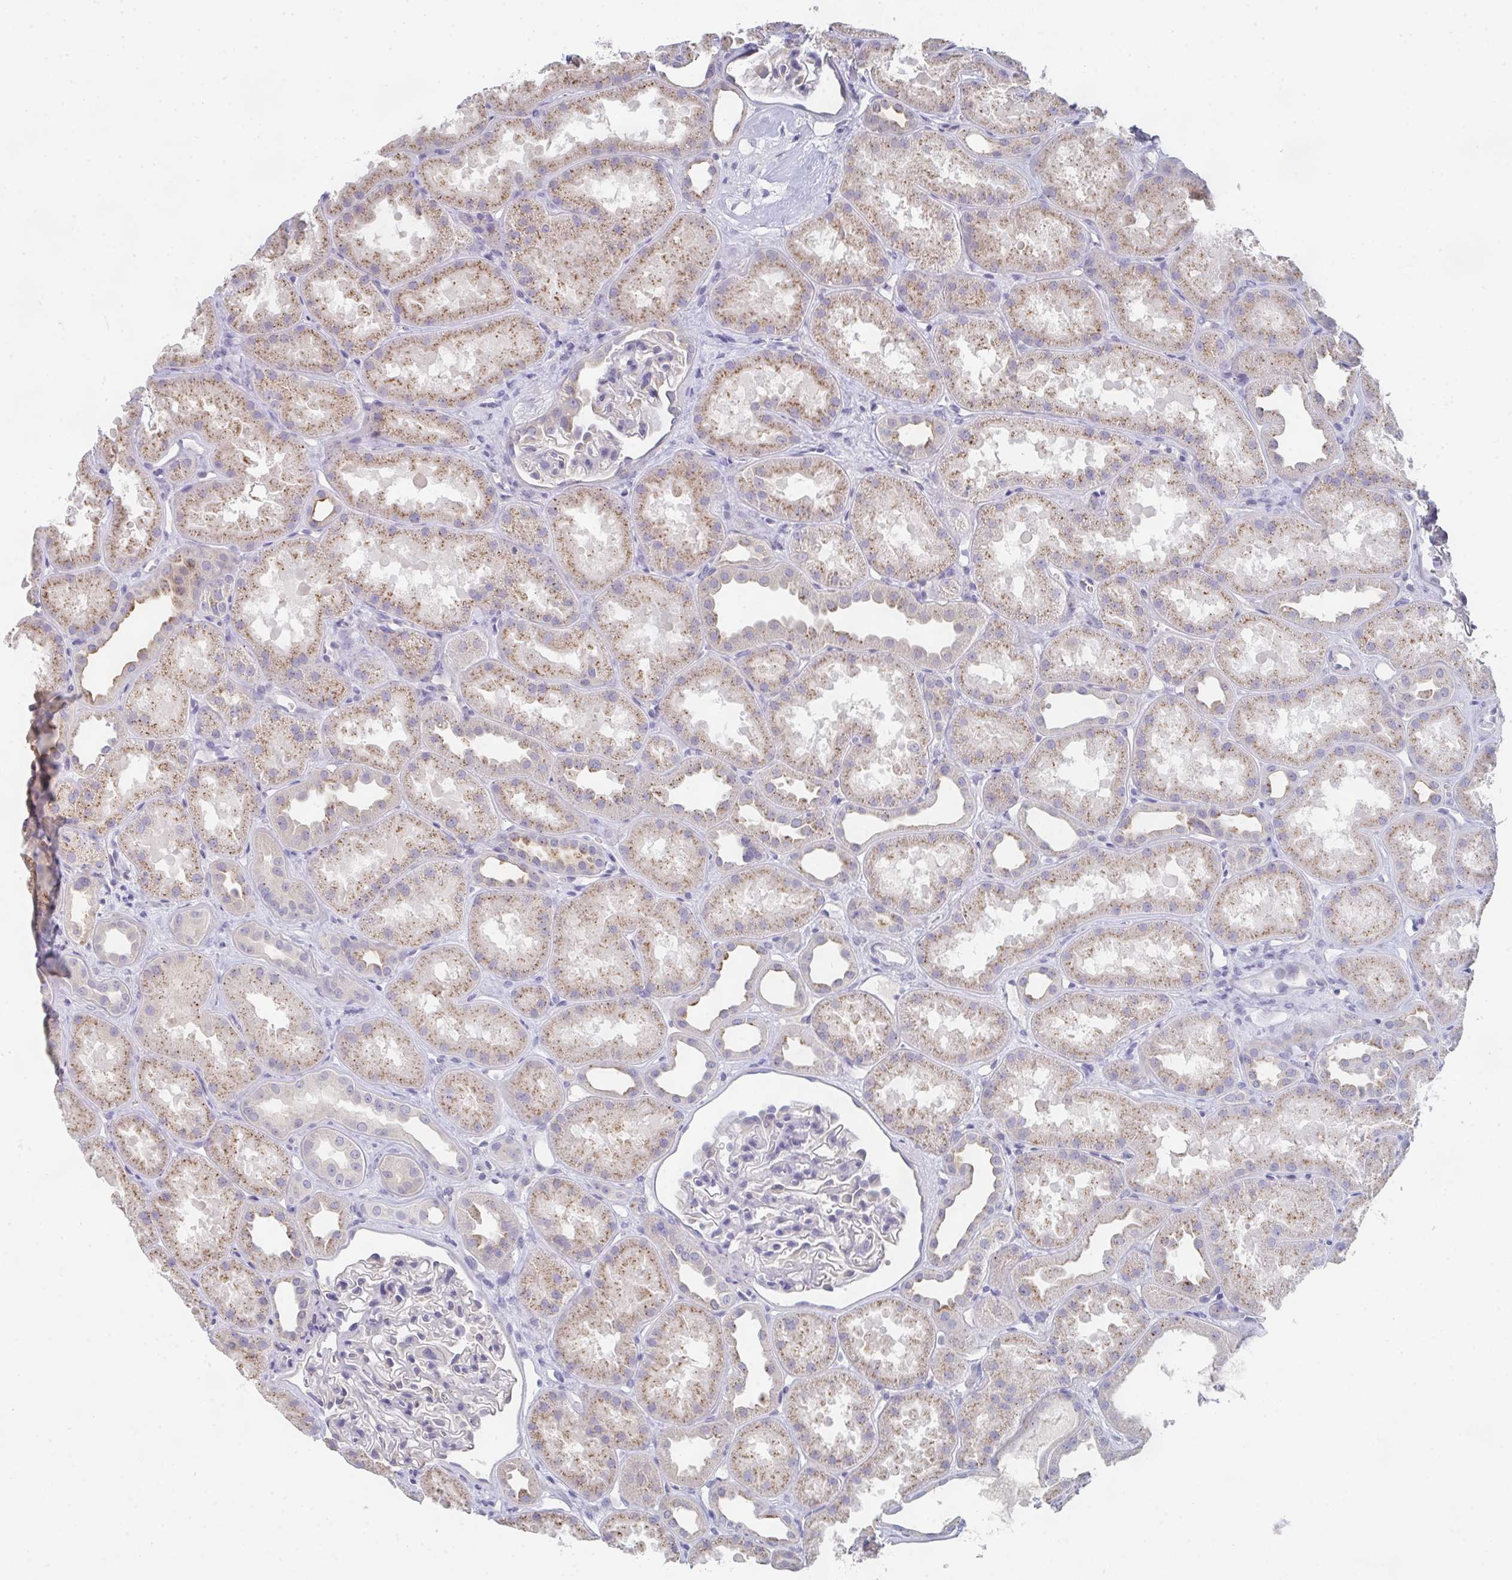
{"staining": {"intensity": "negative", "quantity": "none", "location": "none"}, "tissue": "kidney", "cell_type": "Cells in glomeruli", "image_type": "normal", "snomed": [{"axis": "morphology", "description": "Normal tissue, NOS"}, {"axis": "topography", "description": "Kidney"}], "caption": "High magnification brightfield microscopy of benign kidney stained with DAB (3,3'-diaminobenzidine) (brown) and counterstained with hematoxylin (blue): cells in glomeruli show no significant staining. Brightfield microscopy of IHC stained with DAB (brown) and hematoxylin (blue), captured at high magnification.", "gene": "CHMP5", "patient": {"sex": "male", "age": 61}}